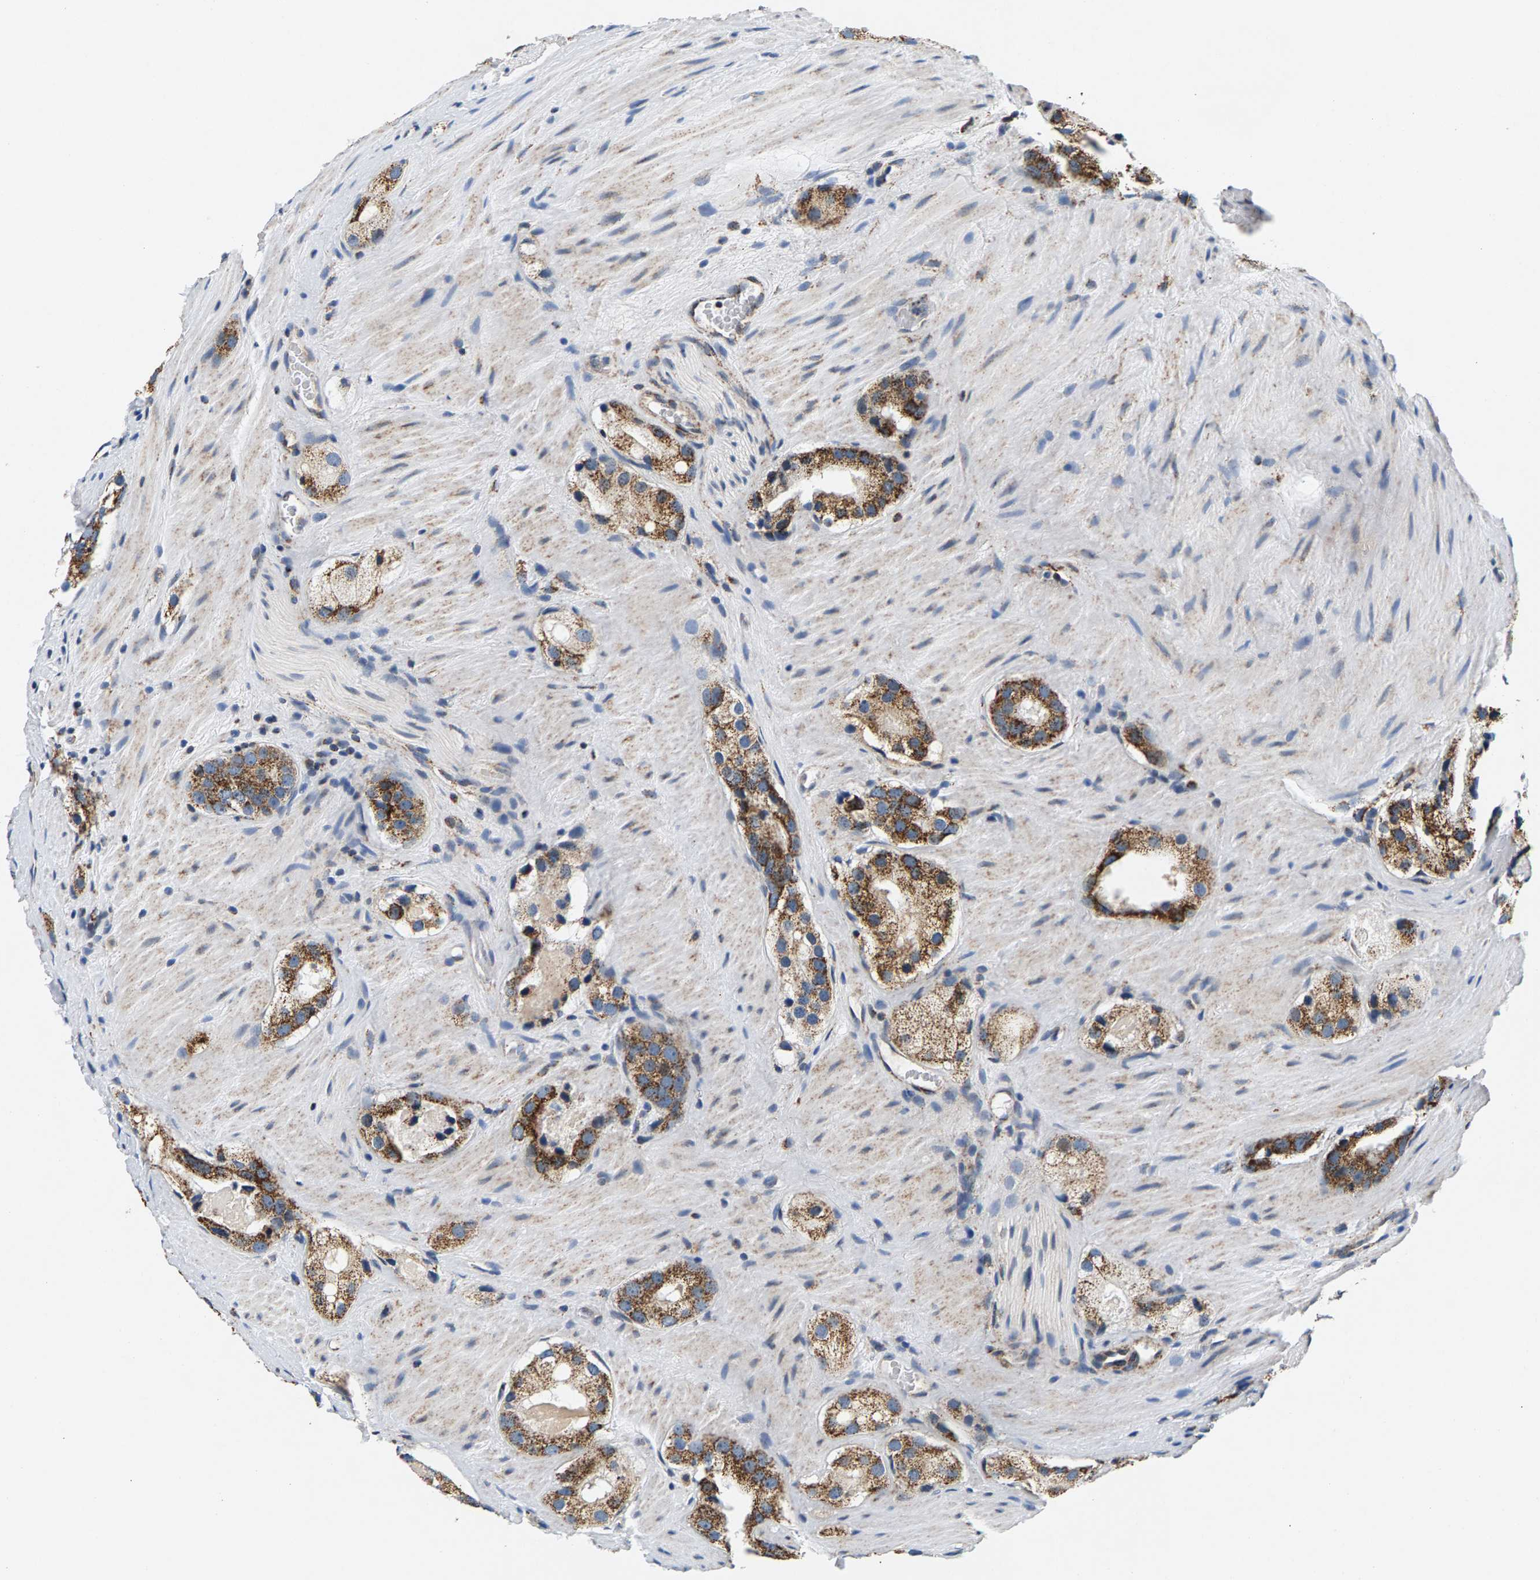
{"staining": {"intensity": "moderate", "quantity": ">75%", "location": "cytoplasmic/membranous"}, "tissue": "prostate cancer", "cell_type": "Tumor cells", "image_type": "cancer", "snomed": [{"axis": "morphology", "description": "Adenocarcinoma, High grade"}, {"axis": "topography", "description": "Prostate"}], "caption": "Protein analysis of adenocarcinoma (high-grade) (prostate) tissue shows moderate cytoplasmic/membranous positivity in about >75% of tumor cells.", "gene": "PDE1A", "patient": {"sex": "male", "age": 63}}